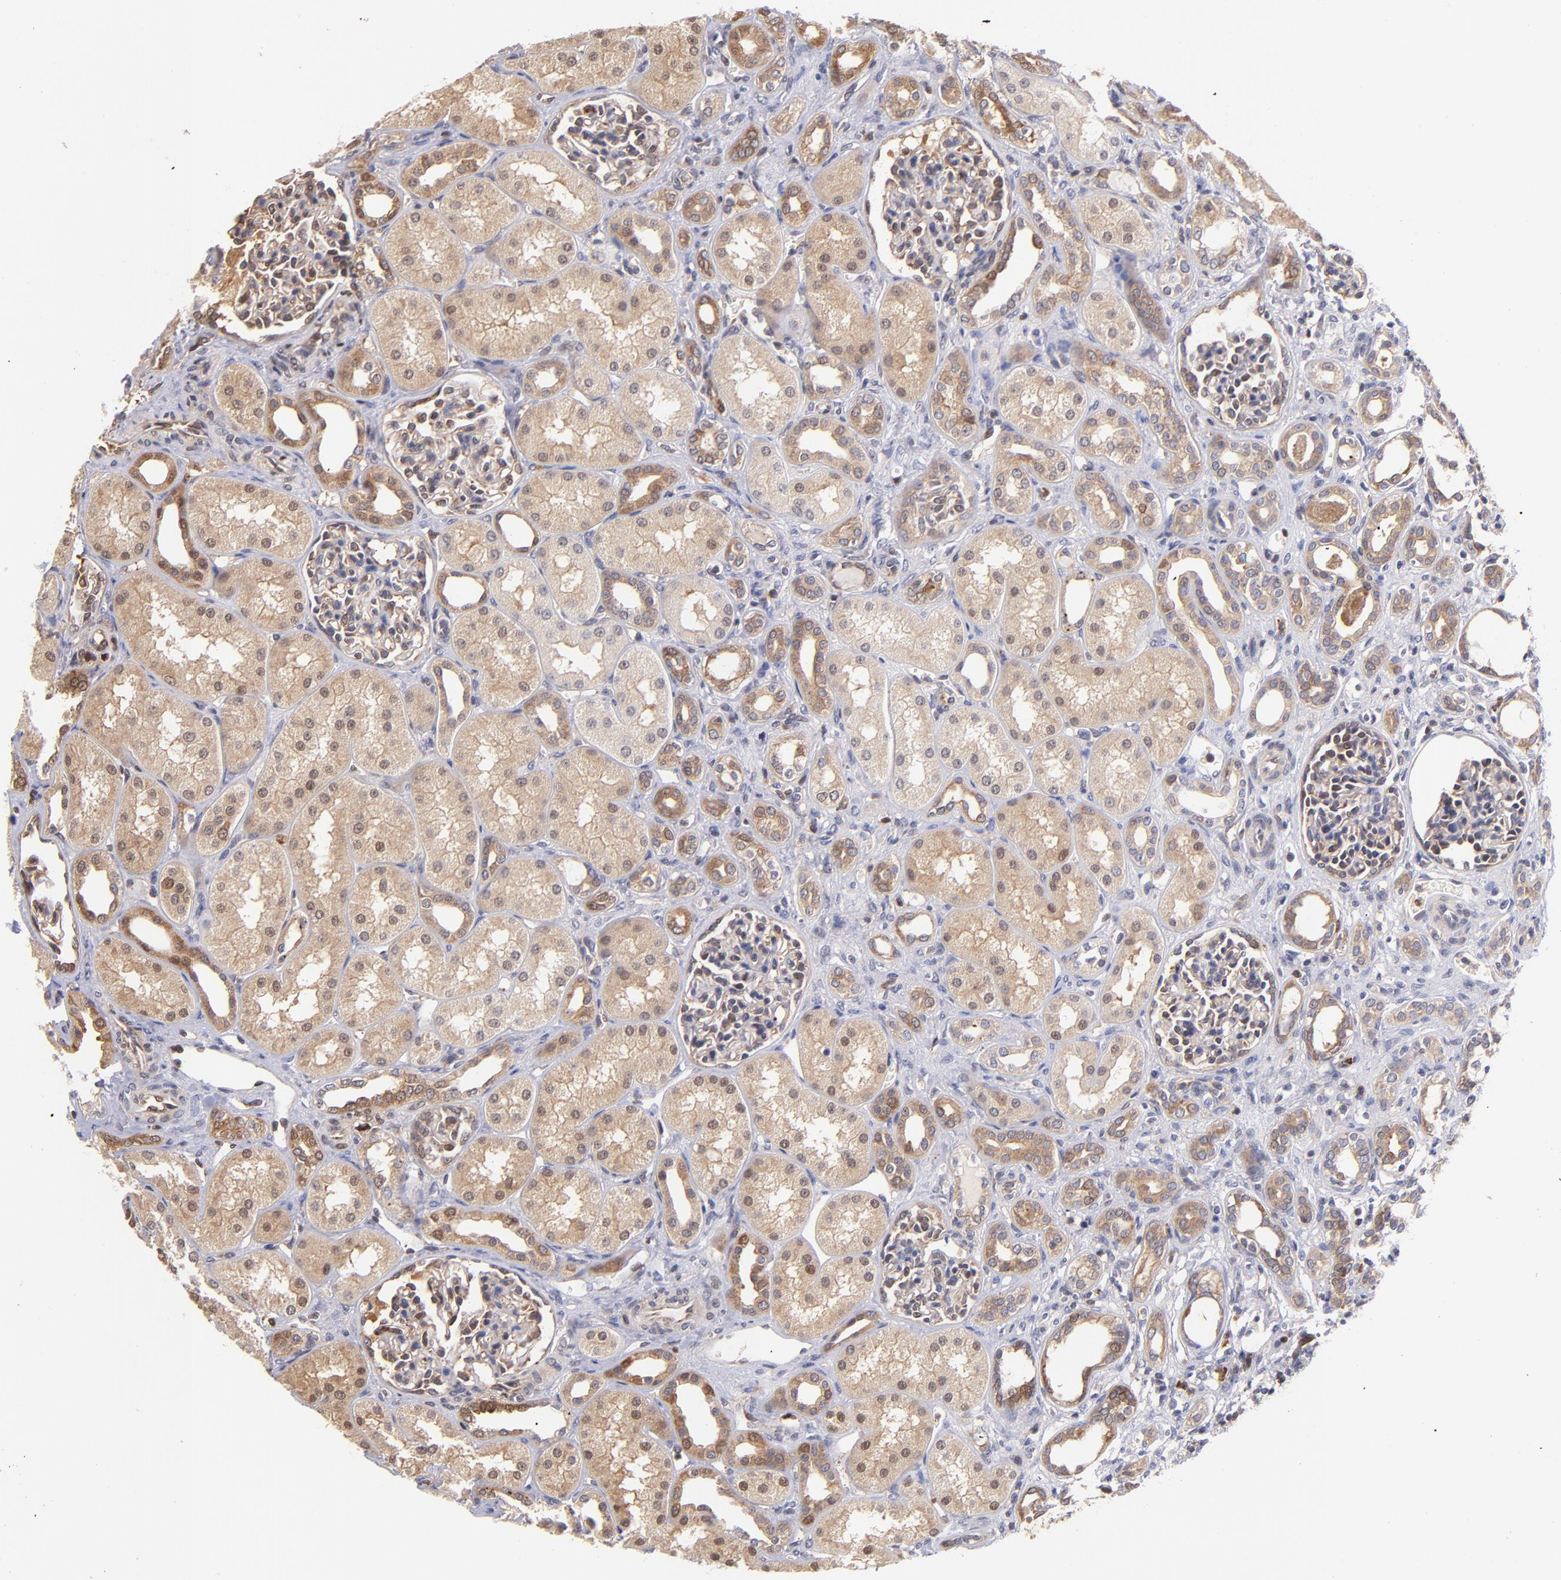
{"staining": {"intensity": "weak", "quantity": "25%-75%", "location": "cytoplasmic/membranous,nuclear"}, "tissue": "kidney", "cell_type": "Cells in glomeruli", "image_type": "normal", "snomed": [{"axis": "morphology", "description": "Normal tissue, NOS"}, {"axis": "topography", "description": "Kidney"}], "caption": "The immunohistochemical stain highlights weak cytoplasmic/membranous,nuclear expression in cells in glomeruli of benign kidney.", "gene": "YWHAB", "patient": {"sex": "male", "age": 7}}